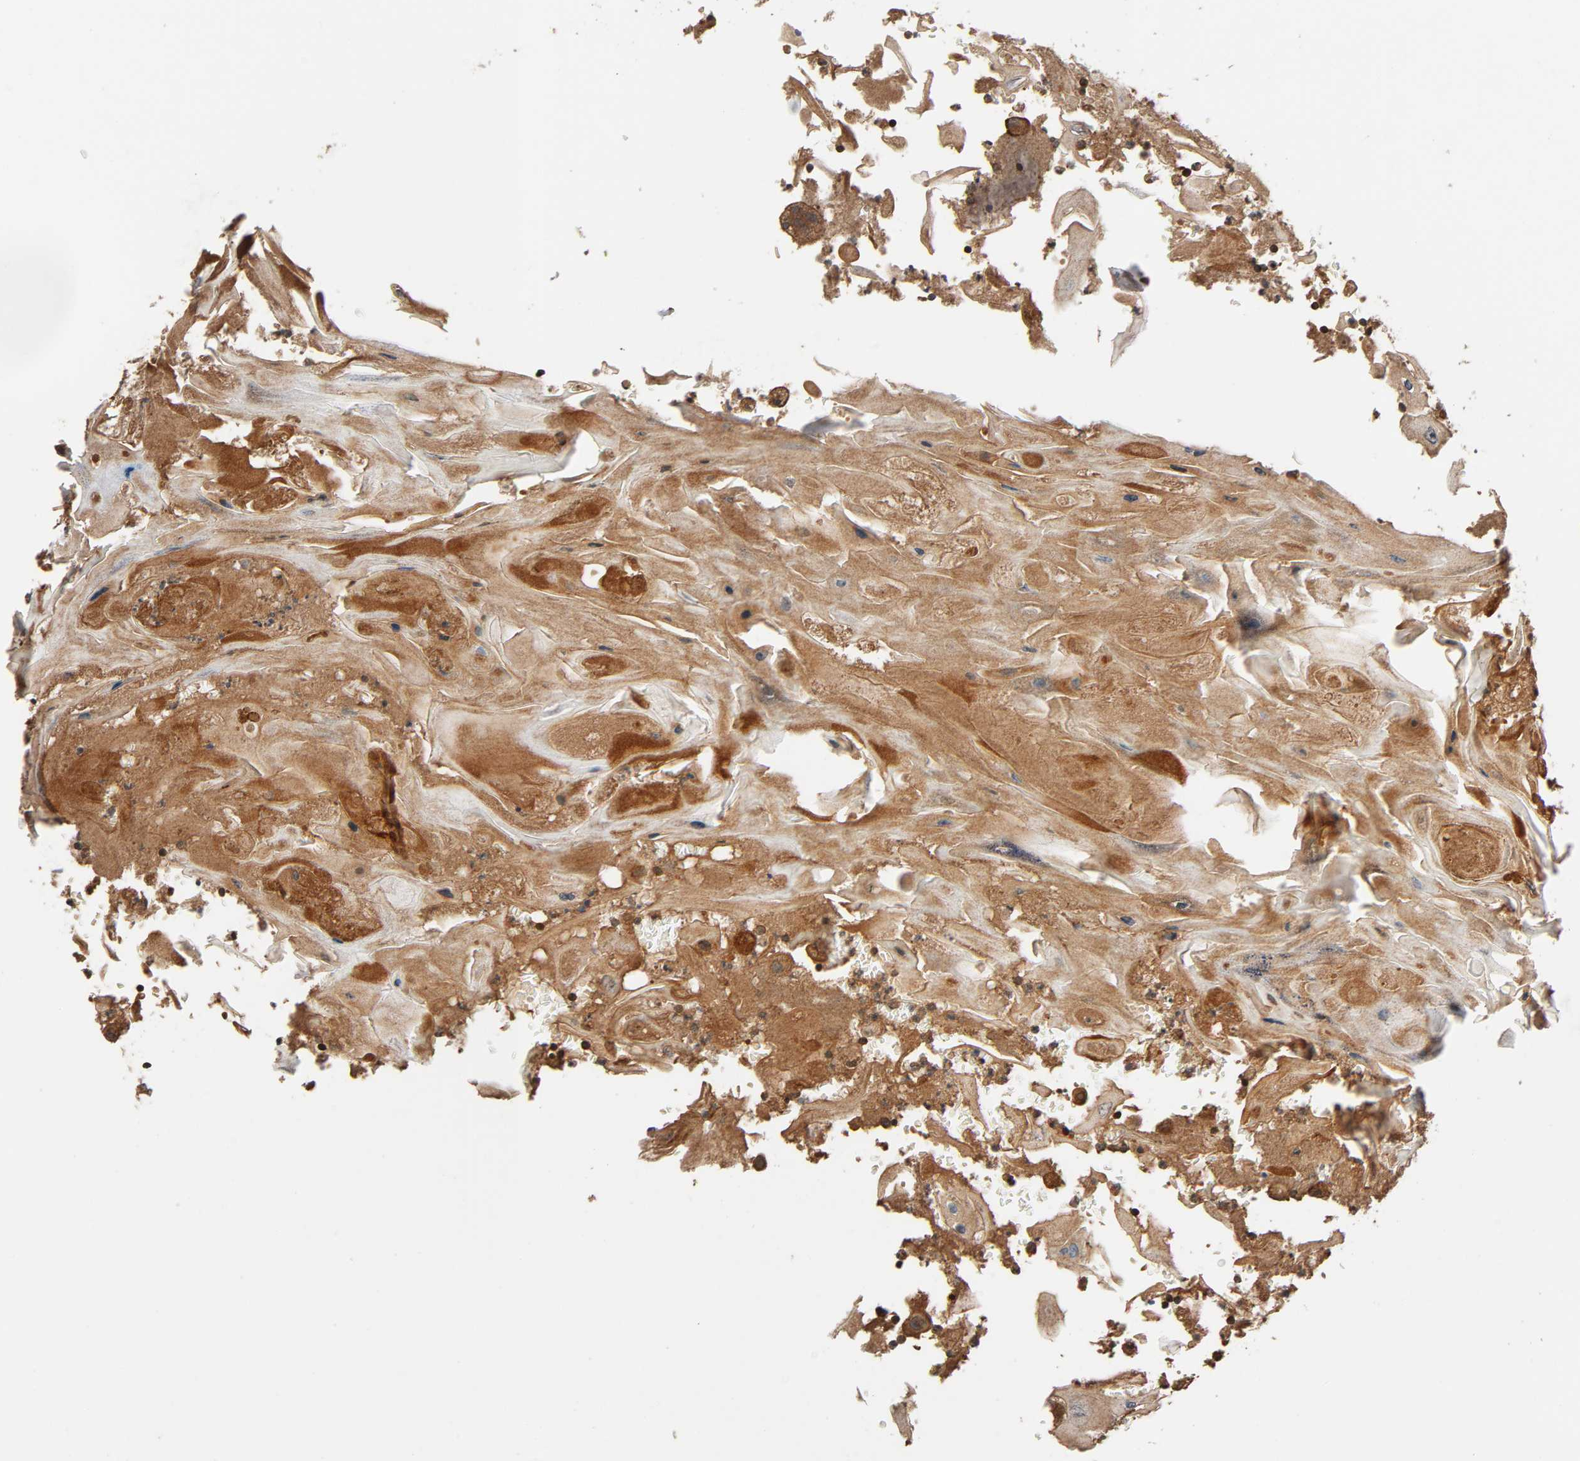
{"staining": {"intensity": "moderate", "quantity": ">75%", "location": "cytoplasmic/membranous"}, "tissue": "head and neck cancer", "cell_type": "Tumor cells", "image_type": "cancer", "snomed": [{"axis": "morphology", "description": "Squamous cell carcinoma, NOS"}, {"axis": "topography", "description": "Oral tissue"}, {"axis": "topography", "description": "Head-Neck"}], "caption": "Immunohistochemical staining of human head and neck cancer shows moderate cytoplasmic/membranous protein expression in about >75% of tumor cells.", "gene": "MAP3K8", "patient": {"sex": "female", "age": 76}}